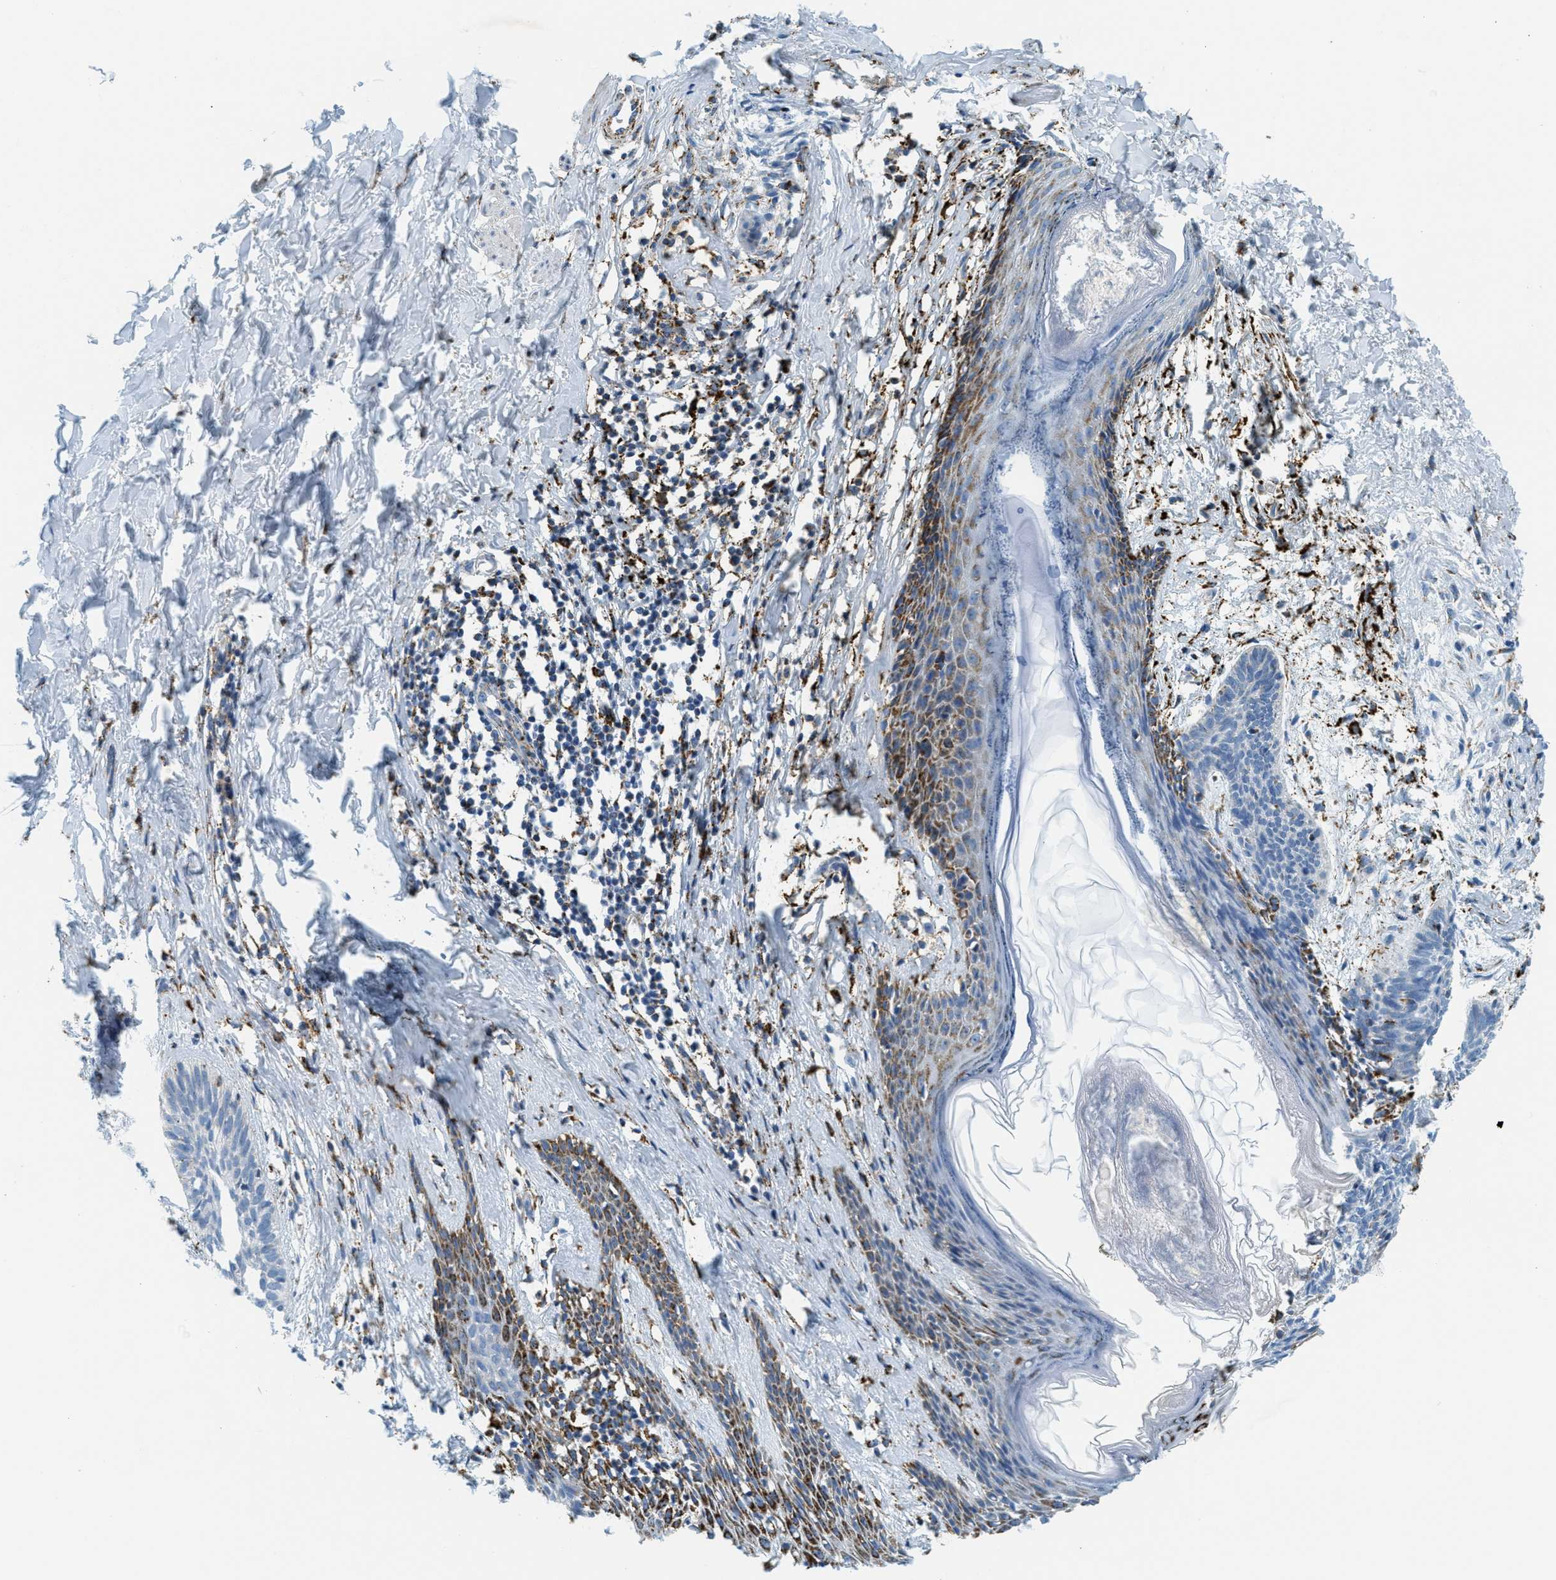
{"staining": {"intensity": "moderate", "quantity": "25%-75%", "location": "cytoplasmic/membranous"}, "tissue": "skin cancer", "cell_type": "Tumor cells", "image_type": "cancer", "snomed": [{"axis": "morphology", "description": "Basal cell carcinoma"}, {"axis": "topography", "description": "Skin"}], "caption": "This is a micrograph of immunohistochemistry staining of skin basal cell carcinoma, which shows moderate positivity in the cytoplasmic/membranous of tumor cells.", "gene": "HLCS", "patient": {"sex": "male", "age": 60}}